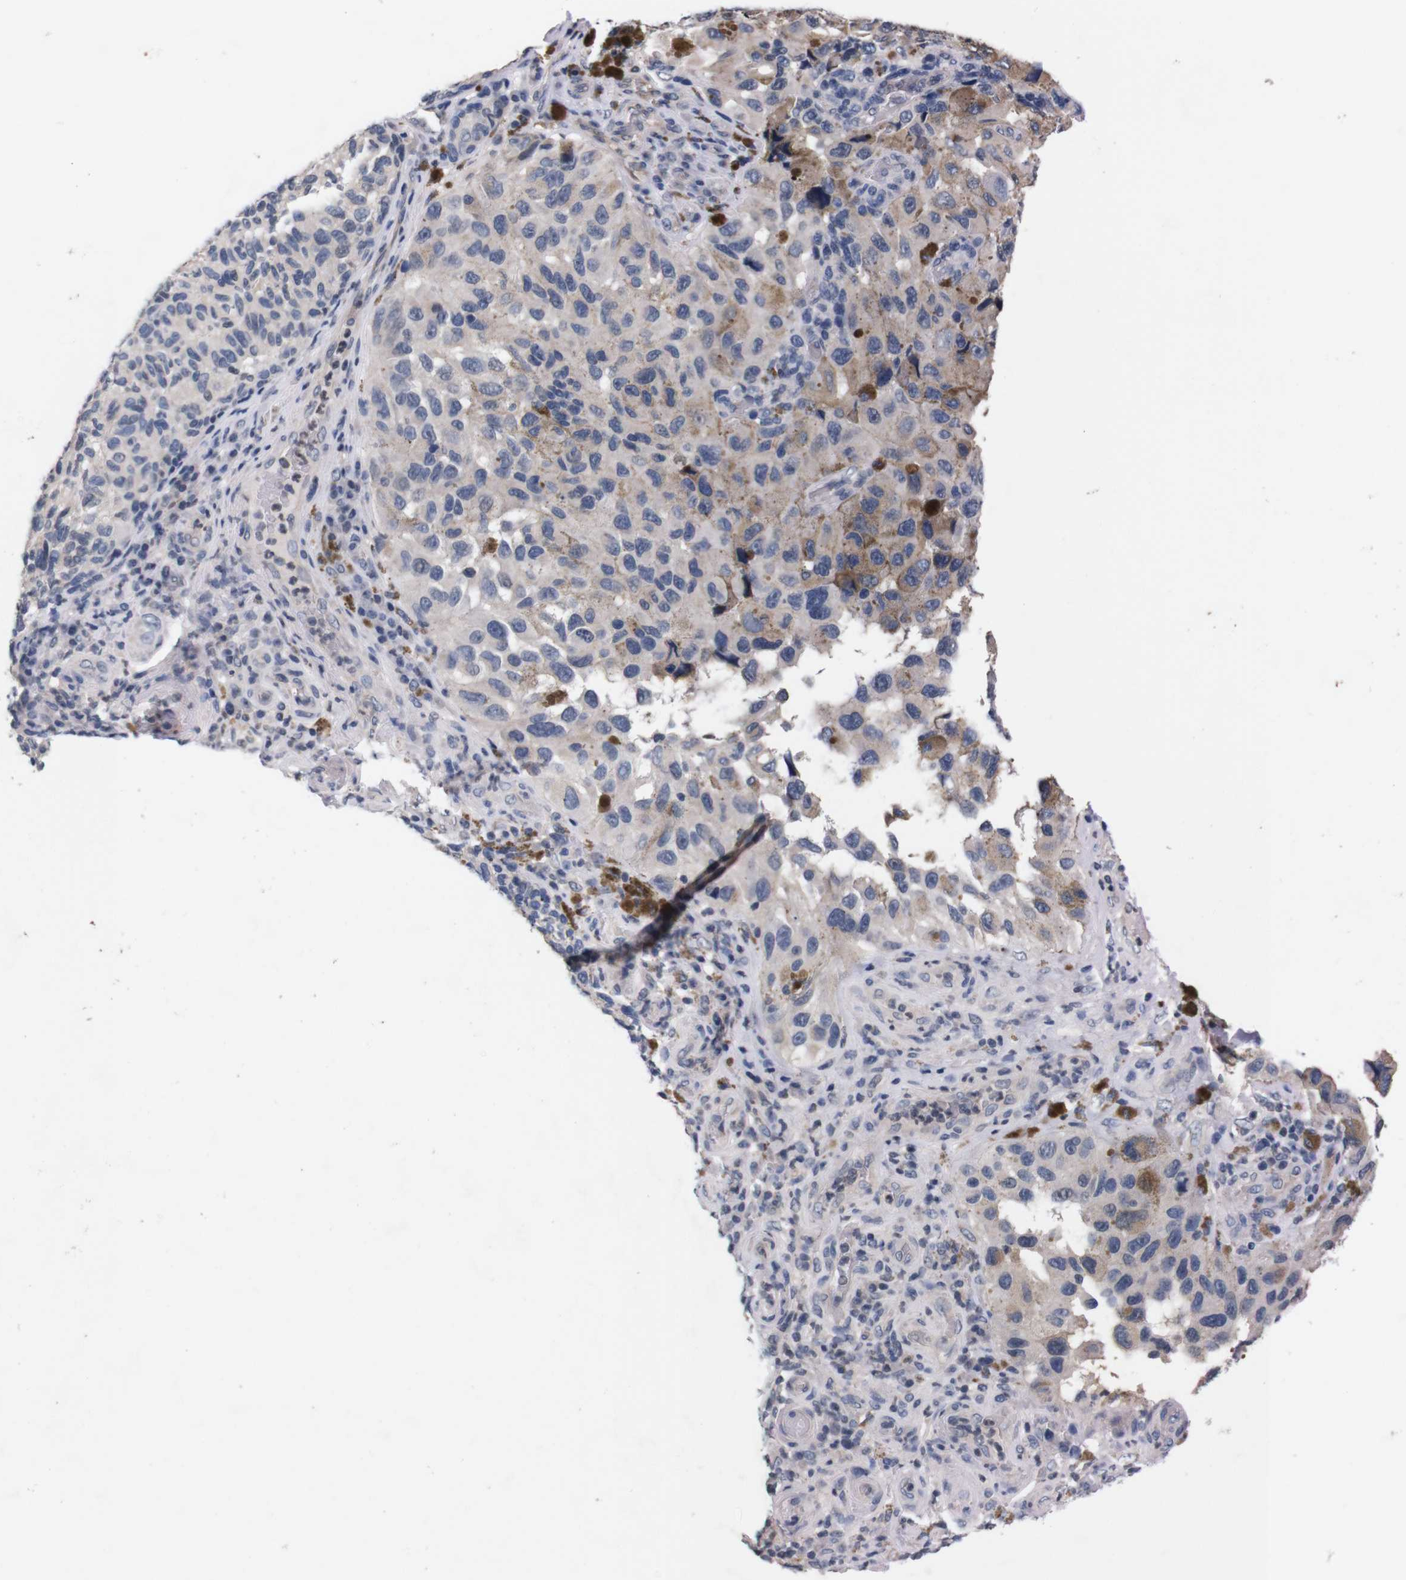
{"staining": {"intensity": "moderate", "quantity": "<25%", "location": "cytoplasmic/membranous"}, "tissue": "melanoma", "cell_type": "Tumor cells", "image_type": "cancer", "snomed": [{"axis": "morphology", "description": "Malignant melanoma, NOS"}, {"axis": "topography", "description": "Skin"}], "caption": "IHC of human malignant melanoma shows low levels of moderate cytoplasmic/membranous expression in about <25% of tumor cells.", "gene": "TNFRSF21", "patient": {"sex": "female", "age": 73}}